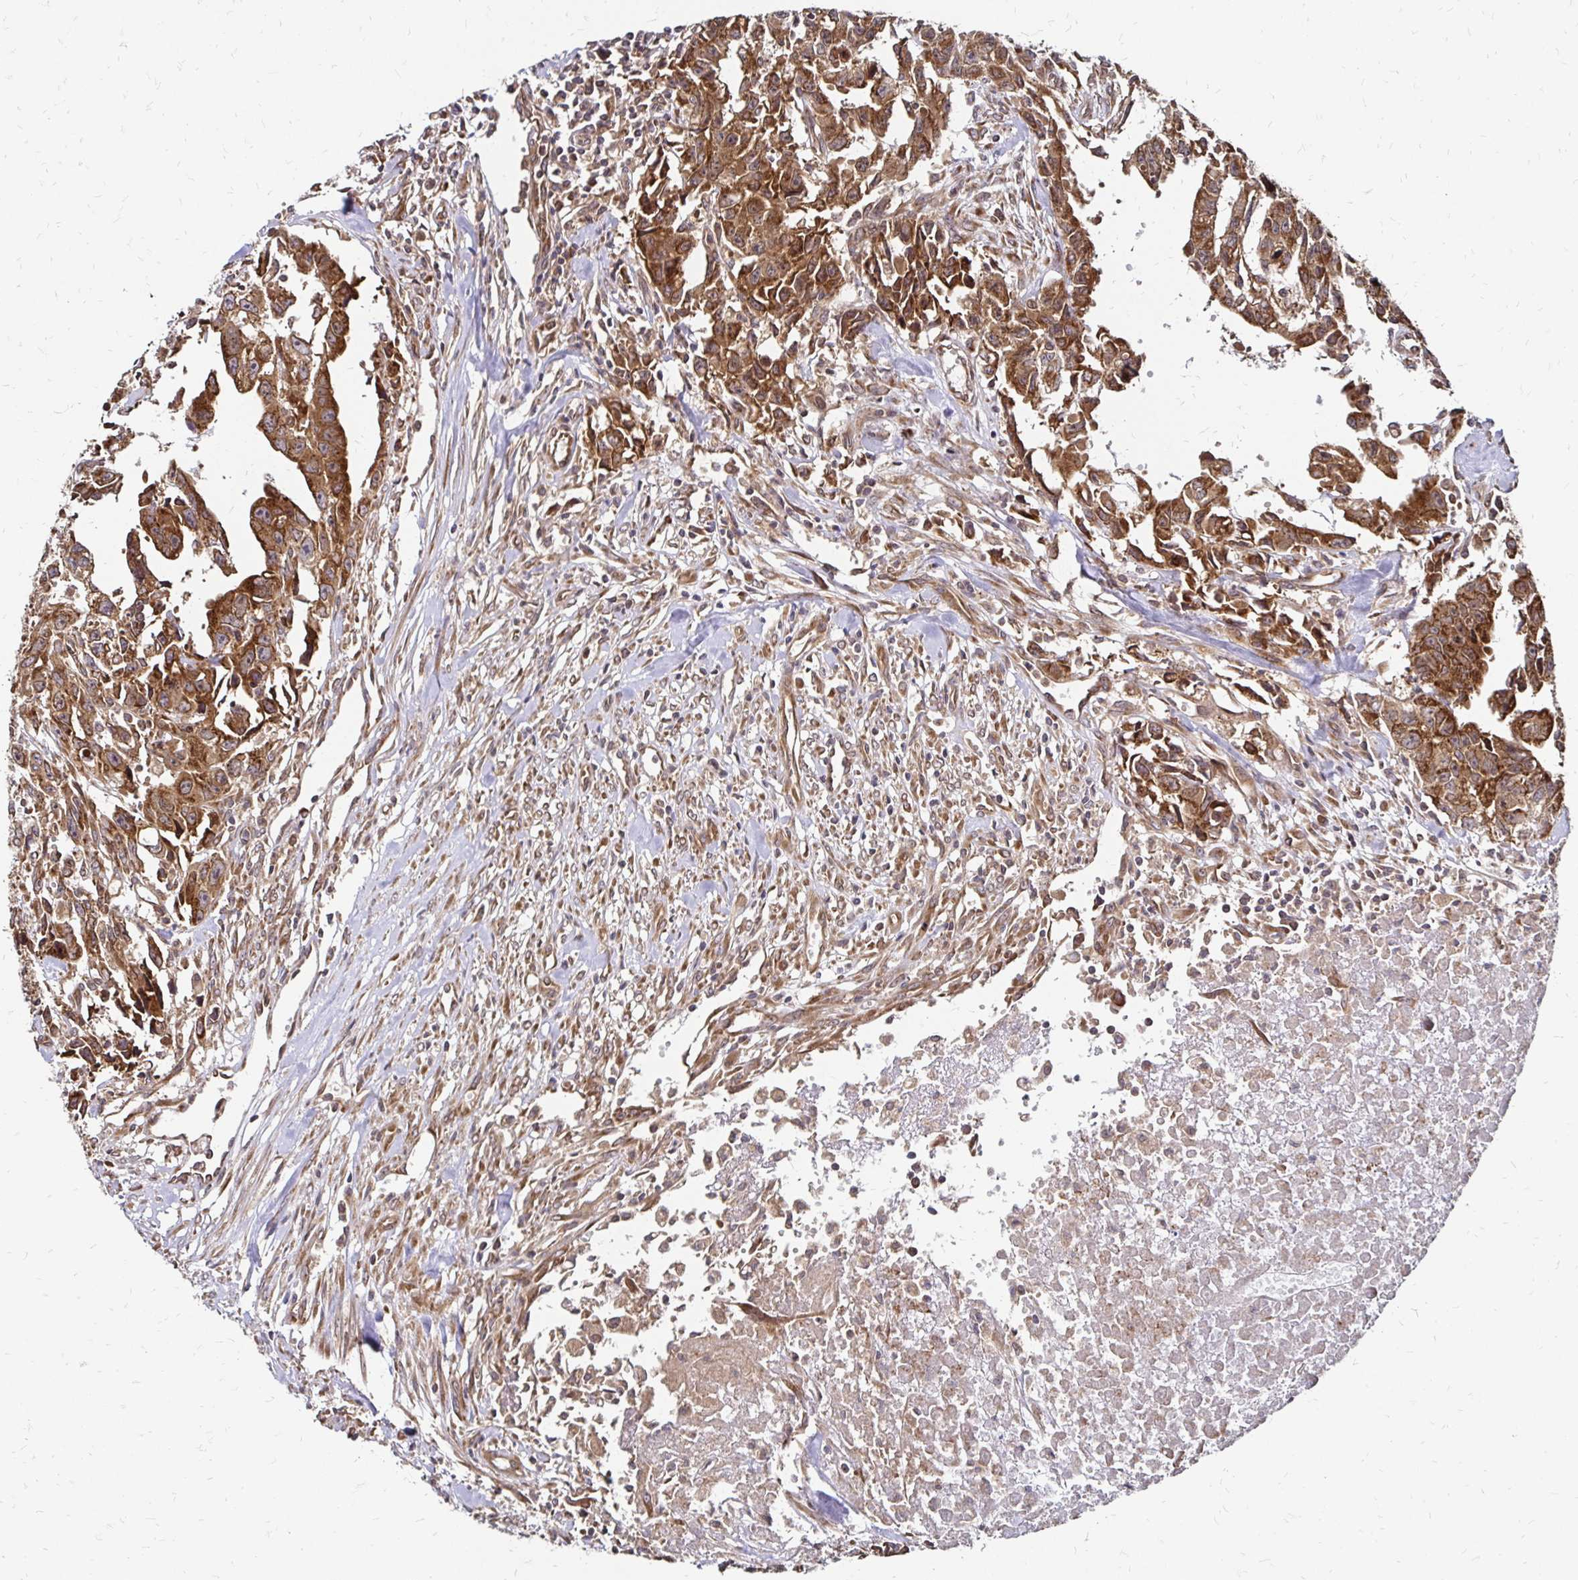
{"staining": {"intensity": "strong", "quantity": ">75%", "location": "cytoplasmic/membranous"}, "tissue": "testis cancer", "cell_type": "Tumor cells", "image_type": "cancer", "snomed": [{"axis": "morphology", "description": "Carcinoma, Embryonal, NOS"}, {"axis": "morphology", "description": "Teratoma, malignant, NOS"}, {"axis": "topography", "description": "Testis"}], "caption": "Immunohistochemical staining of testis cancer demonstrates high levels of strong cytoplasmic/membranous positivity in approximately >75% of tumor cells.", "gene": "ZW10", "patient": {"sex": "male", "age": 24}}